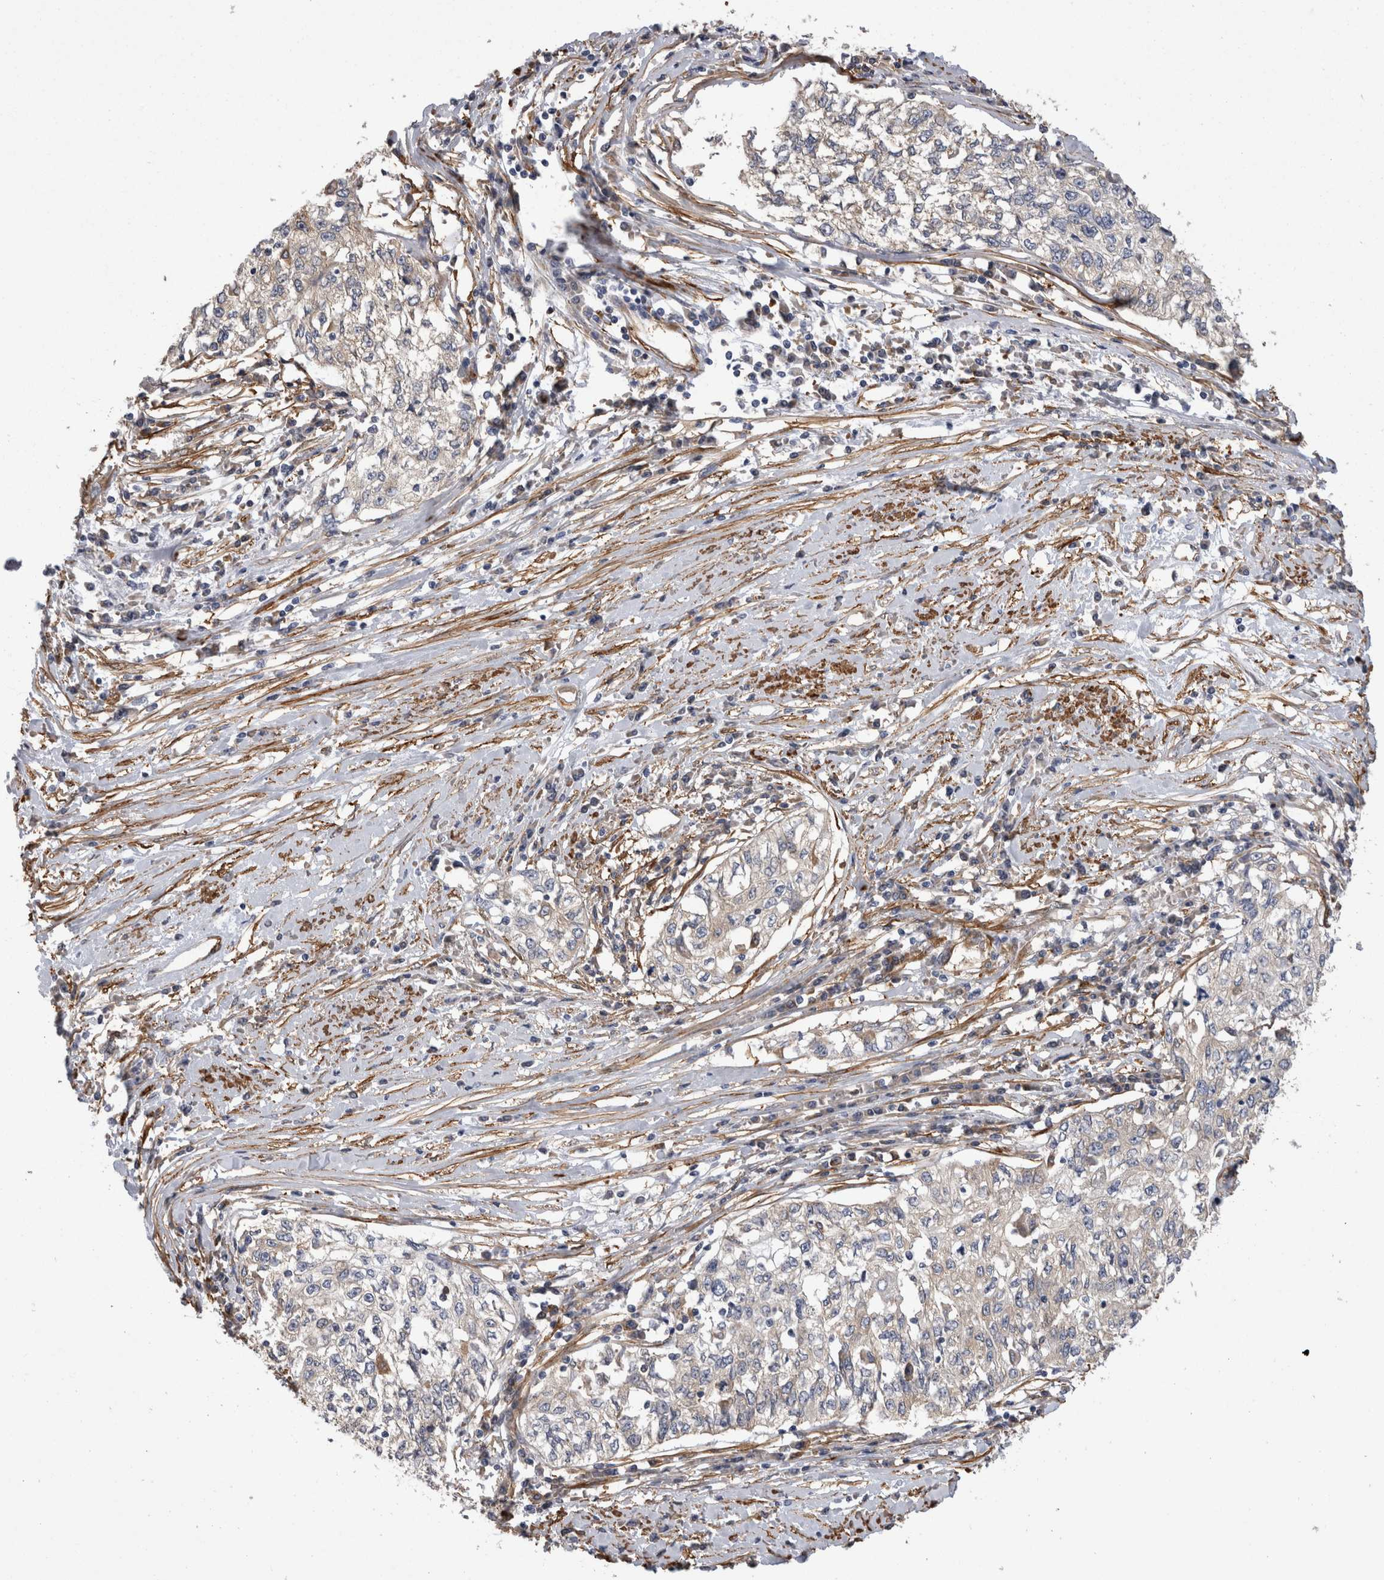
{"staining": {"intensity": "negative", "quantity": "none", "location": "none"}, "tissue": "cervical cancer", "cell_type": "Tumor cells", "image_type": "cancer", "snomed": [{"axis": "morphology", "description": "Squamous cell carcinoma, NOS"}, {"axis": "topography", "description": "Cervix"}], "caption": "Immunohistochemical staining of human cervical squamous cell carcinoma exhibits no significant expression in tumor cells.", "gene": "EPRS1", "patient": {"sex": "female", "age": 57}}